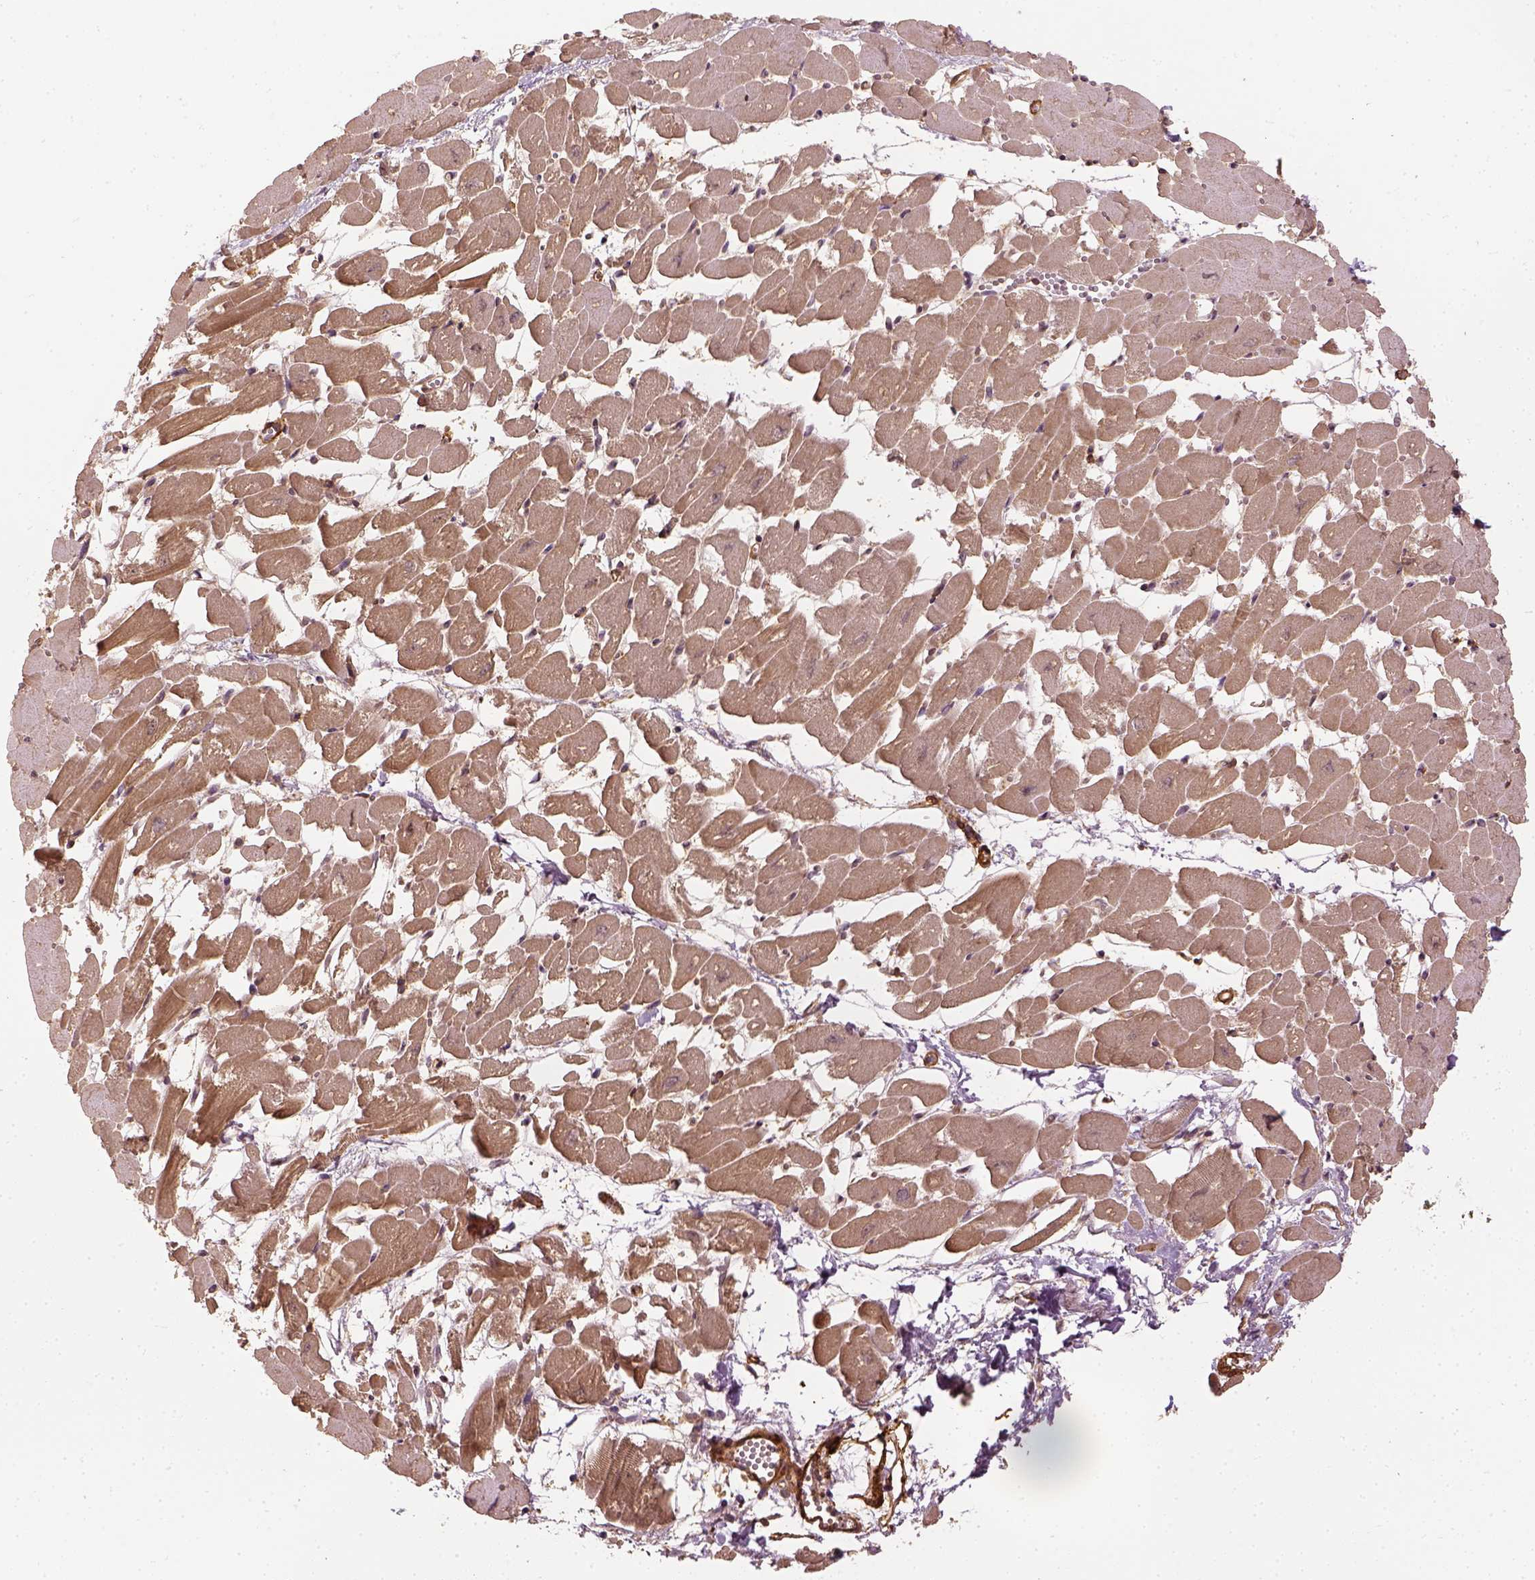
{"staining": {"intensity": "moderate", "quantity": ">75%", "location": "cytoplasmic/membranous"}, "tissue": "heart muscle", "cell_type": "Cardiomyocytes", "image_type": "normal", "snomed": [{"axis": "morphology", "description": "Normal tissue, NOS"}, {"axis": "topography", "description": "Heart"}], "caption": "Immunohistochemistry (IHC) staining of benign heart muscle, which shows medium levels of moderate cytoplasmic/membranous expression in approximately >75% of cardiomyocytes indicating moderate cytoplasmic/membranous protein expression. The staining was performed using DAB (3,3'-diaminobenzidine) (brown) for protein detection and nuclei were counterstained in hematoxylin (blue).", "gene": "VEGFA", "patient": {"sex": "female", "age": 52}}